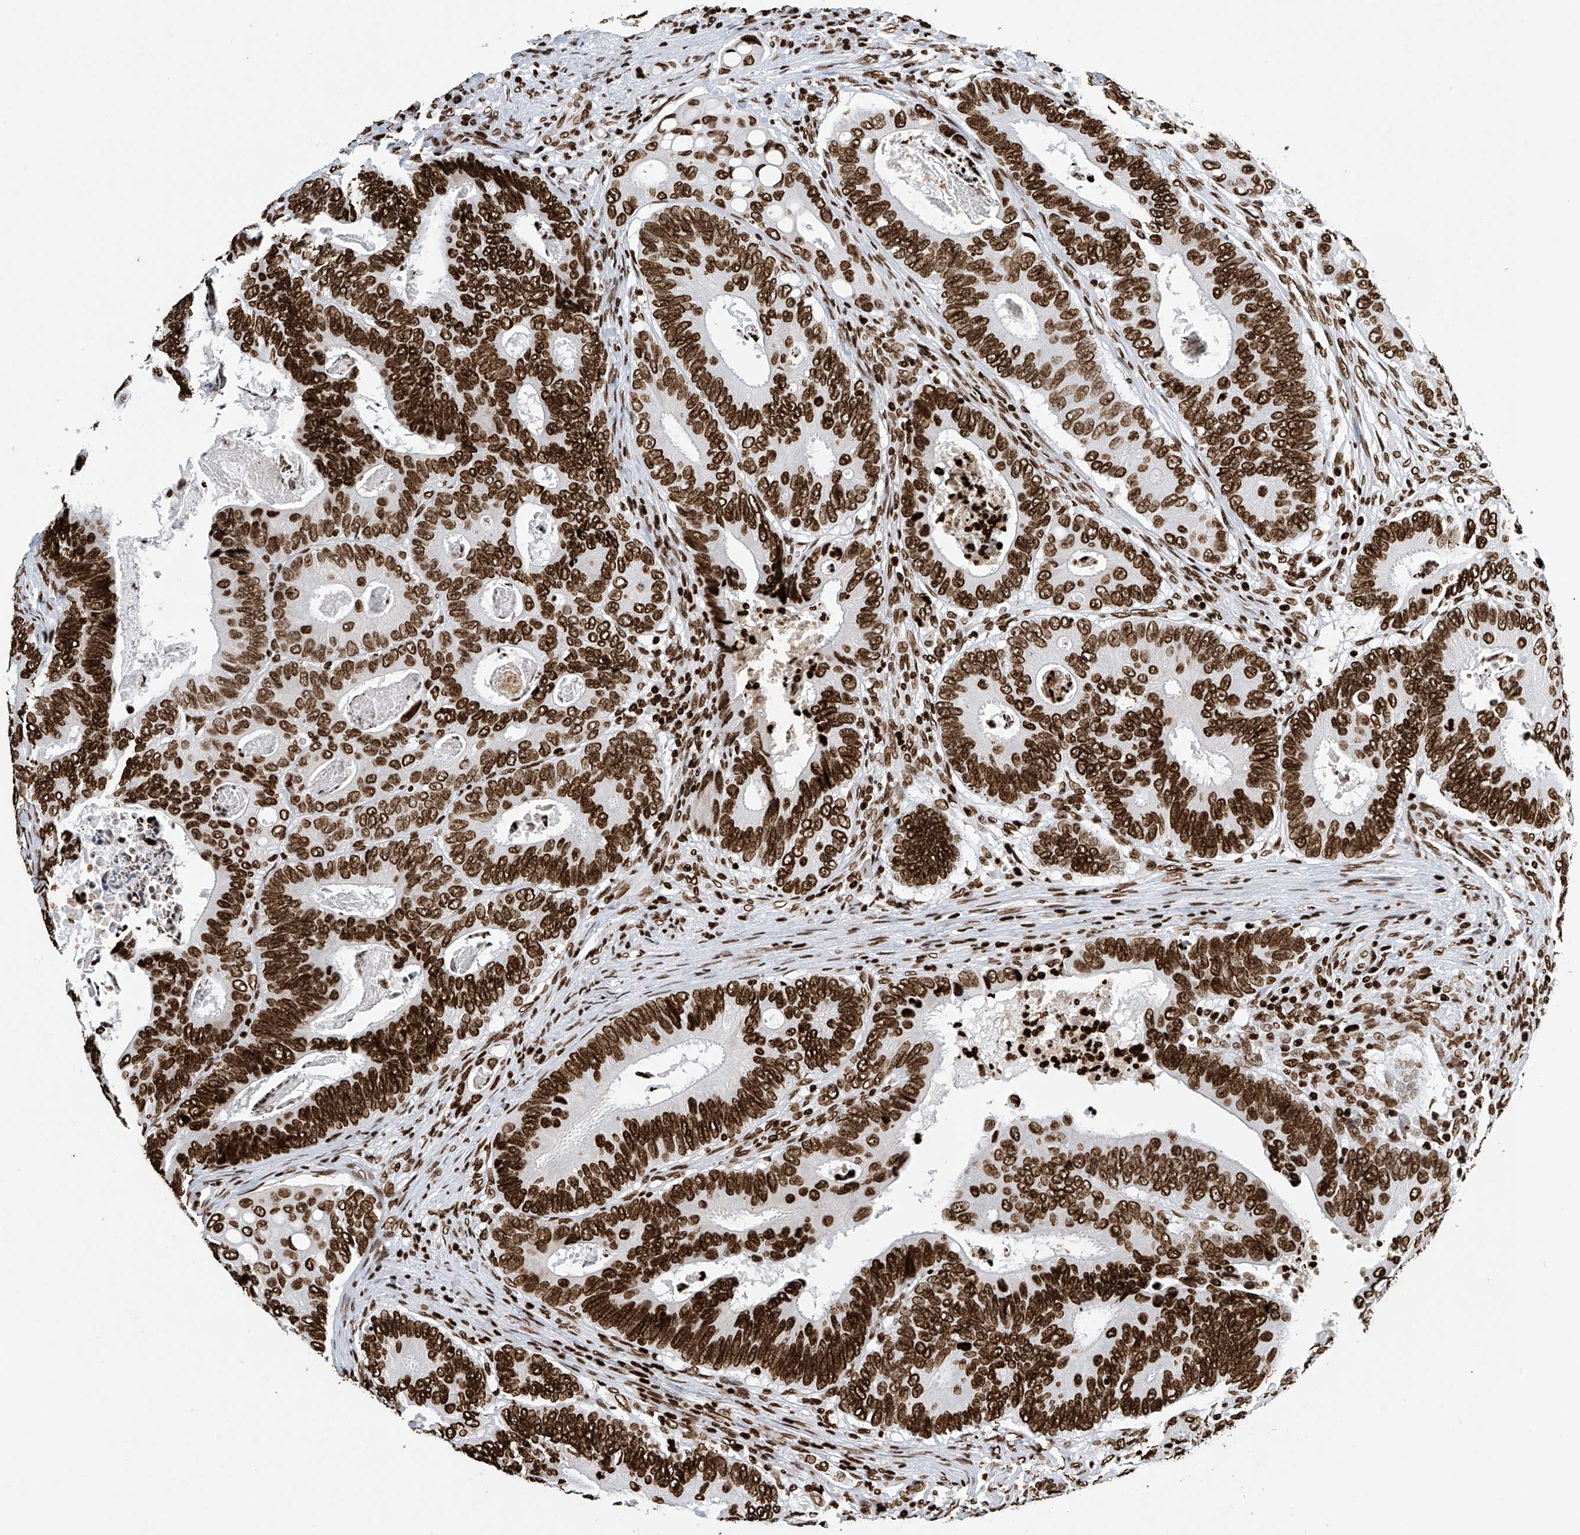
{"staining": {"intensity": "strong", "quantity": ">75%", "location": "nuclear"}, "tissue": "colorectal cancer", "cell_type": "Tumor cells", "image_type": "cancer", "snomed": [{"axis": "morphology", "description": "Inflammation, NOS"}, {"axis": "morphology", "description": "Adenocarcinoma, NOS"}, {"axis": "topography", "description": "Colon"}], "caption": "Immunohistochemistry of colorectal adenocarcinoma displays high levels of strong nuclear staining in approximately >75% of tumor cells. The staining was performed using DAB (3,3'-diaminobenzidine) to visualize the protein expression in brown, while the nuclei were stained in blue with hematoxylin (Magnification: 20x).", "gene": "H4C16", "patient": {"sex": "male", "age": 72}}